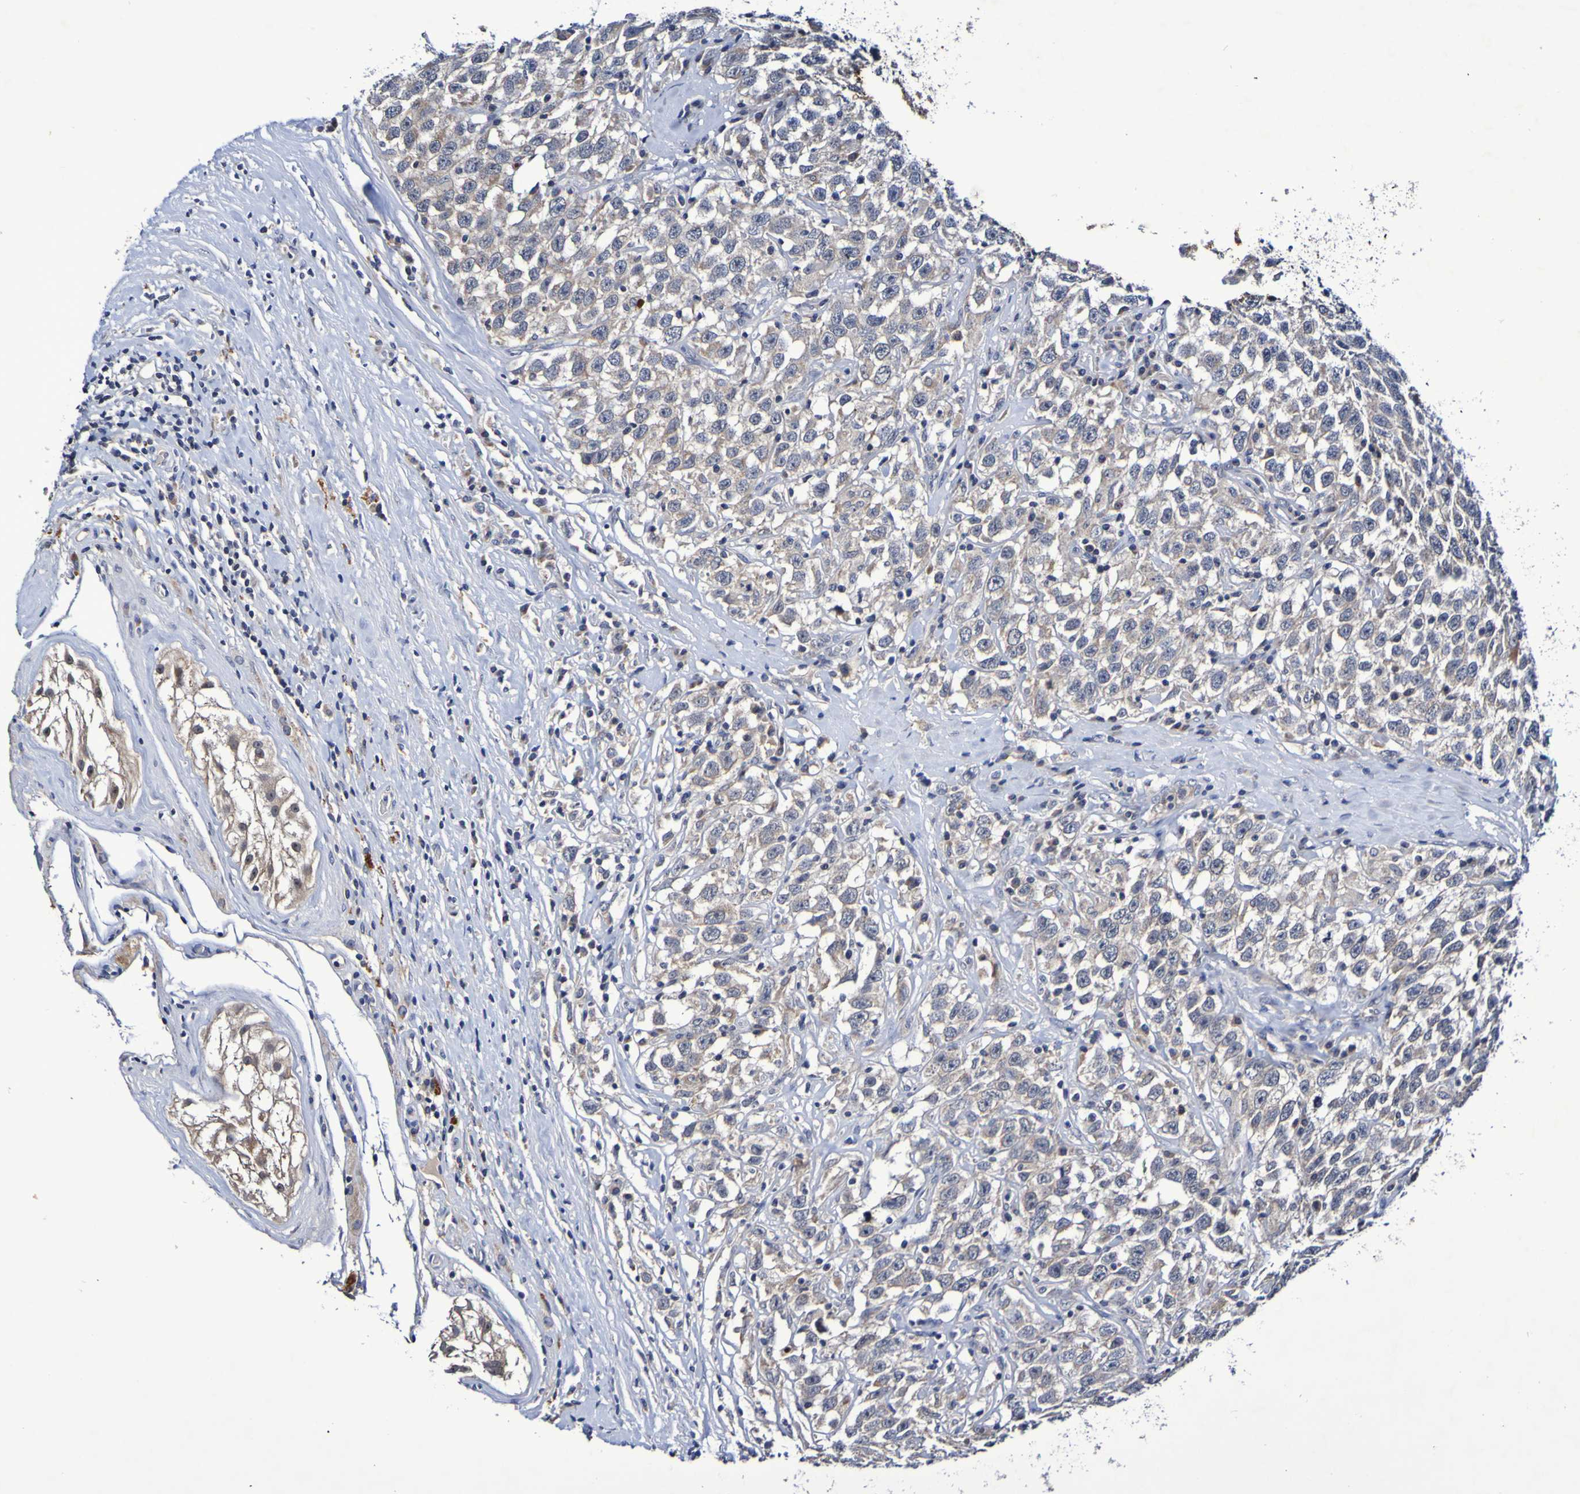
{"staining": {"intensity": "weak", "quantity": ">75%", "location": "cytoplasmic/membranous"}, "tissue": "testis cancer", "cell_type": "Tumor cells", "image_type": "cancer", "snomed": [{"axis": "morphology", "description": "Seminoma, NOS"}, {"axis": "topography", "description": "Testis"}], "caption": "Tumor cells exhibit low levels of weak cytoplasmic/membranous staining in about >75% of cells in seminoma (testis). (IHC, brightfield microscopy, high magnification).", "gene": "PTP4A2", "patient": {"sex": "male", "age": 41}}